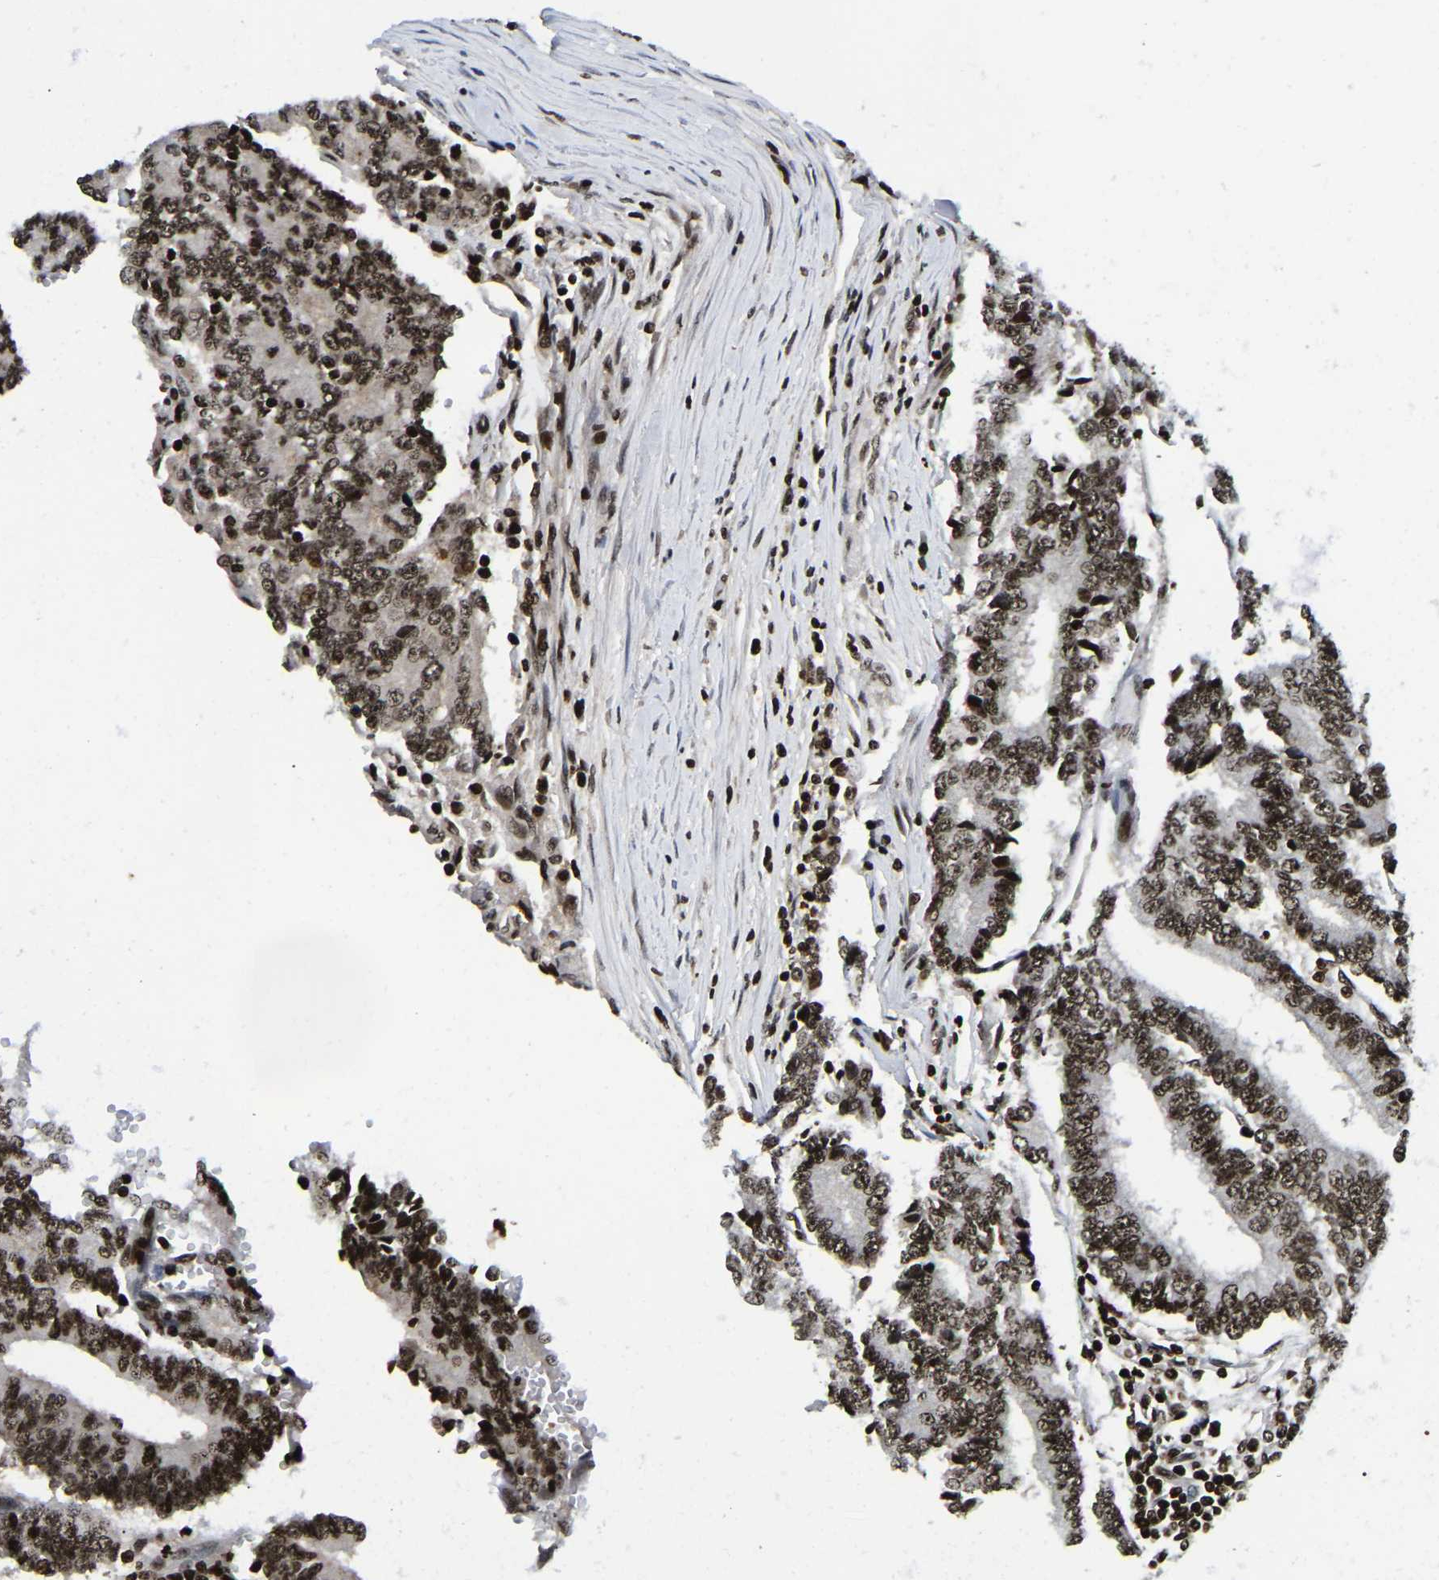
{"staining": {"intensity": "strong", "quantity": ">75%", "location": "nuclear"}, "tissue": "prostate cancer", "cell_type": "Tumor cells", "image_type": "cancer", "snomed": [{"axis": "morphology", "description": "Normal tissue, NOS"}, {"axis": "morphology", "description": "Adenocarcinoma, High grade"}, {"axis": "topography", "description": "Prostate"}, {"axis": "topography", "description": "Seminal veicle"}], "caption": "DAB immunohistochemical staining of adenocarcinoma (high-grade) (prostate) displays strong nuclear protein expression in approximately >75% of tumor cells. (DAB (3,3'-diaminobenzidine) IHC with brightfield microscopy, high magnification).", "gene": "LRRC61", "patient": {"sex": "male", "age": 55}}